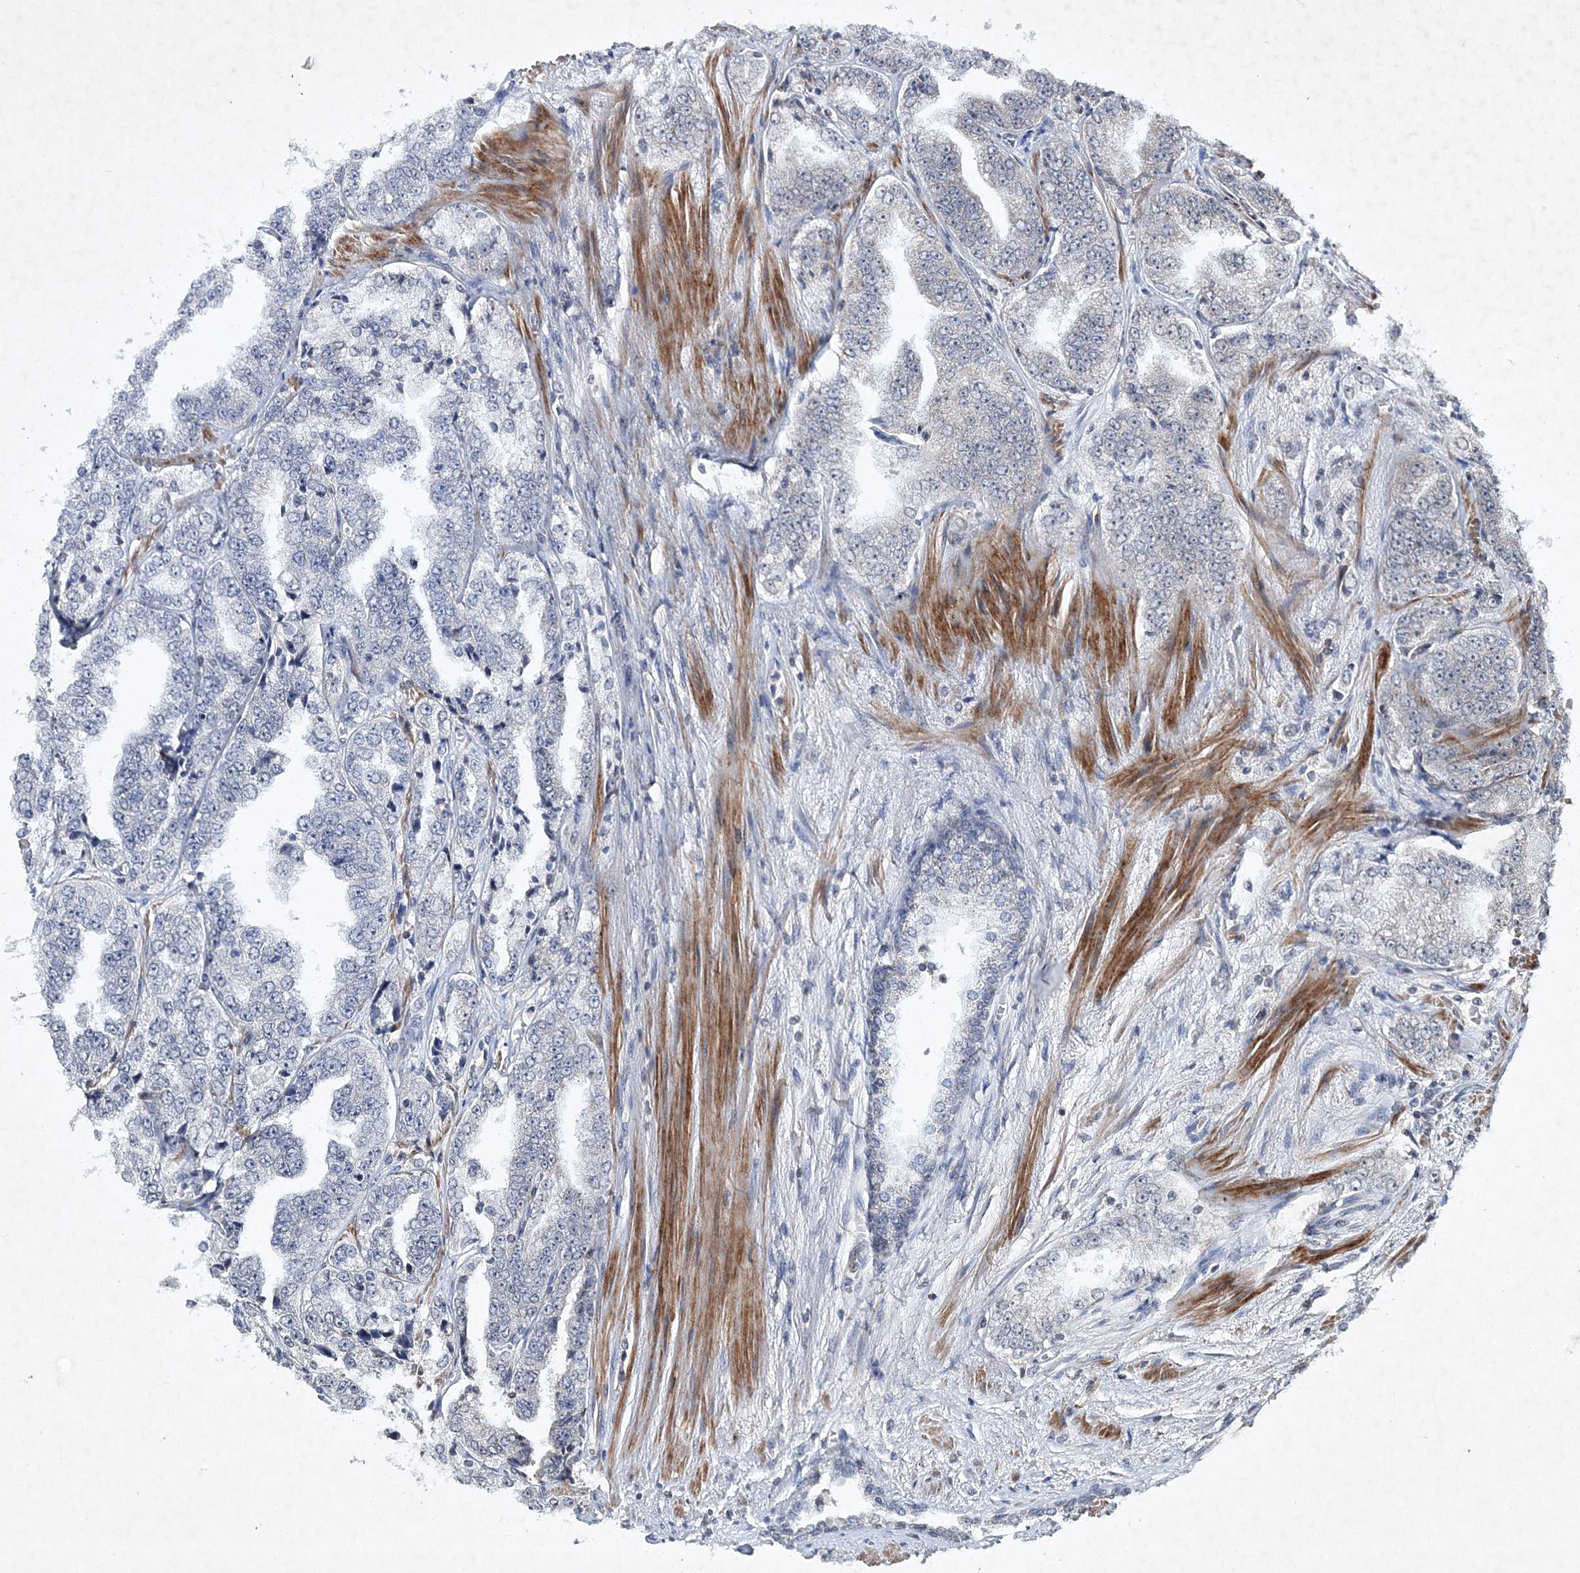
{"staining": {"intensity": "negative", "quantity": "none", "location": "none"}, "tissue": "prostate cancer", "cell_type": "Tumor cells", "image_type": "cancer", "snomed": [{"axis": "morphology", "description": "Adenocarcinoma, High grade"}, {"axis": "topography", "description": "Prostate"}], "caption": "High power microscopy photomicrograph of an immunohistochemistry (IHC) photomicrograph of prostate cancer (adenocarcinoma (high-grade)), revealing no significant expression in tumor cells.", "gene": "SOWAHB", "patient": {"sex": "male", "age": 71}}